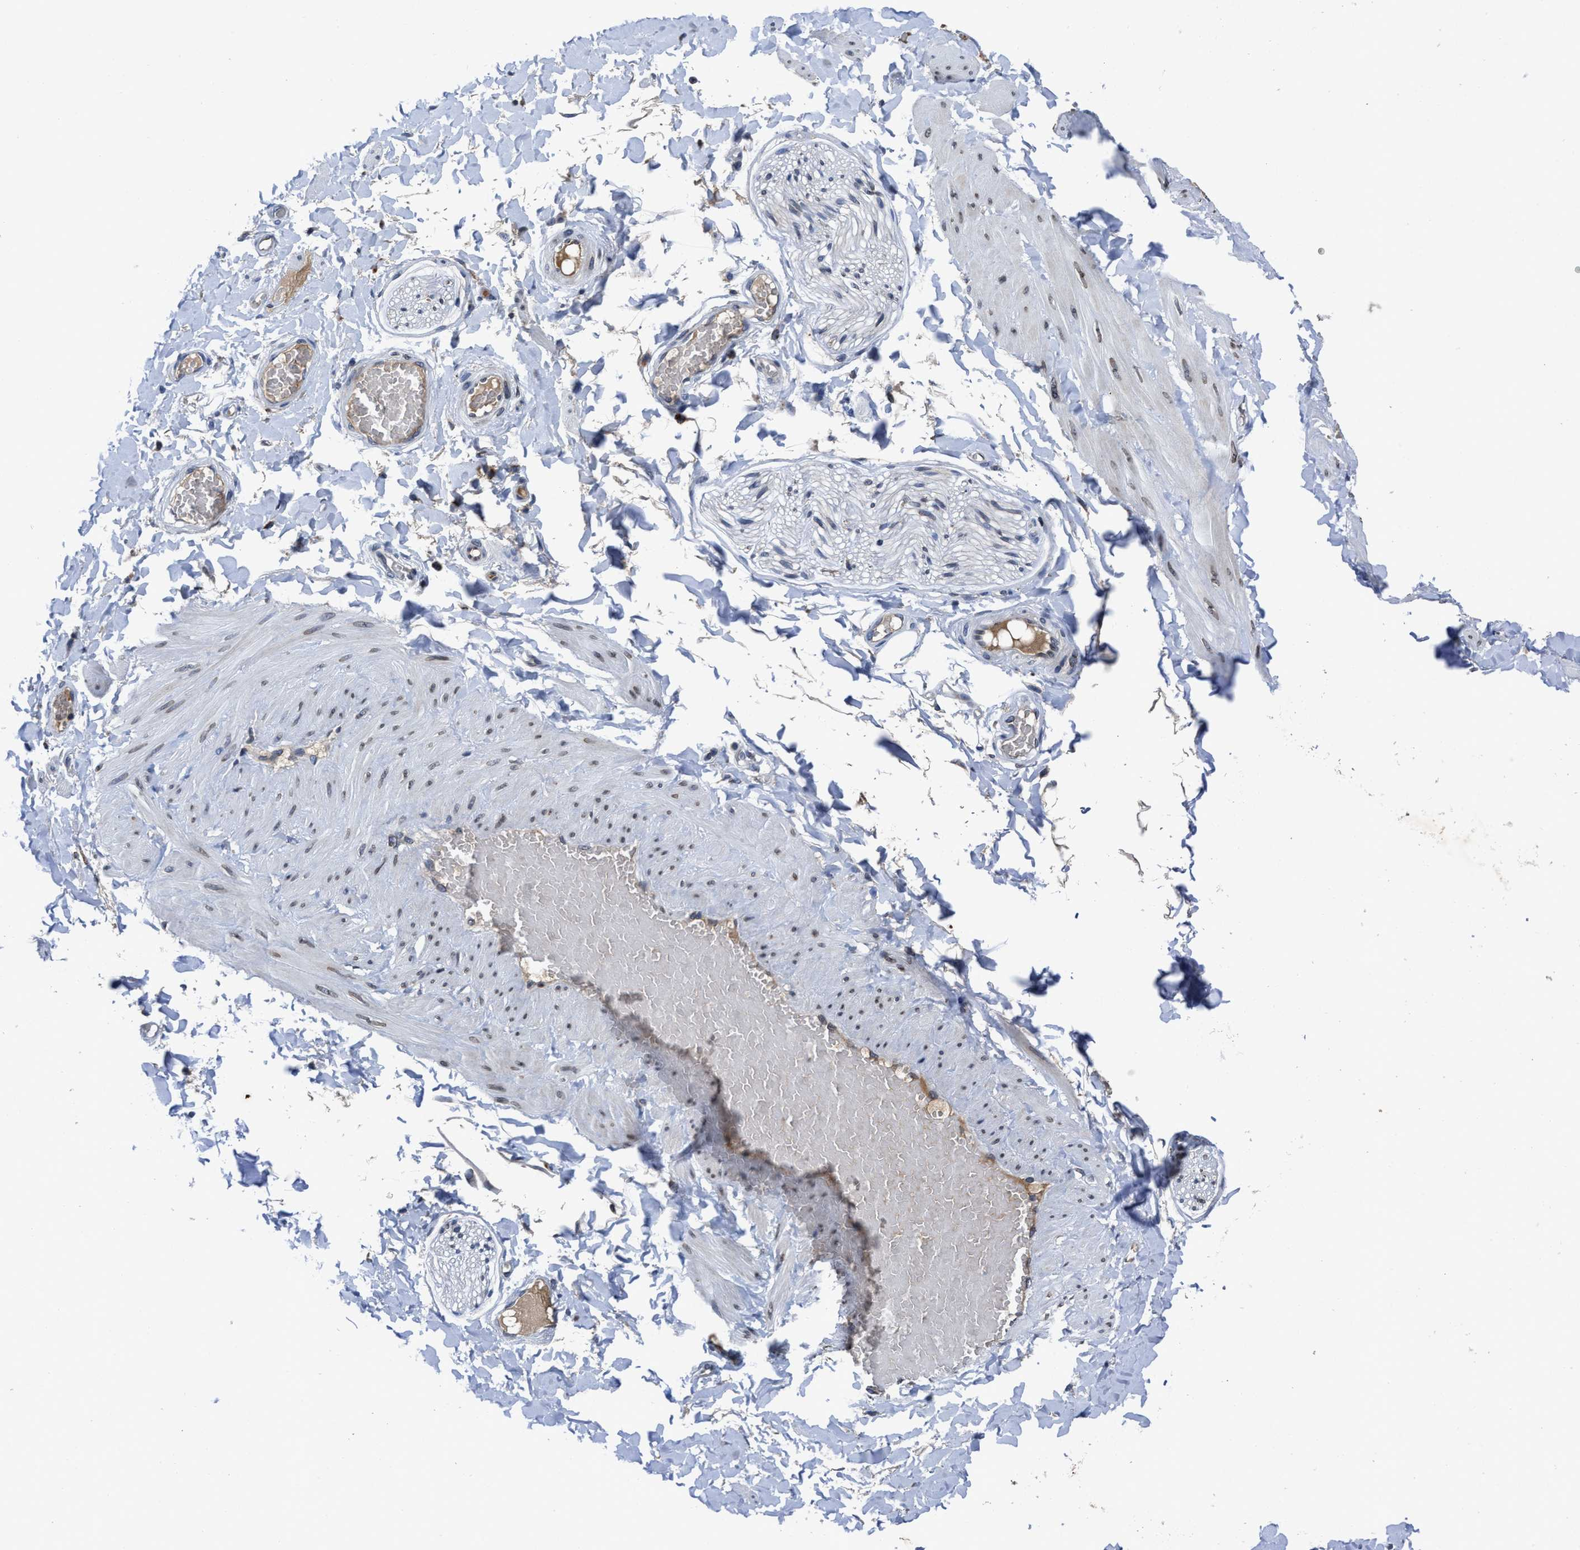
{"staining": {"intensity": "negative", "quantity": "none", "location": "none"}, "tissue": "adipose tissue", "cell_type": "Adipocytes", "image_type": "normal", "snomed": [{"axis": "morphology", "description": "Normal tissue, NOS"}, {"axis": "topography", "description": "Adipose tissue"}, {"axis": "topography", "description": "Vascular tissue"}, {"axis": "topography", "description": "Peripheral nerve tissue"}], "caption": "Immunohistochemistry of unremarkable adipose tissue exhibits no staining in adipocytes.", "gene": "CACNA1D", "patient": {"sex": "male", "age": 25}}